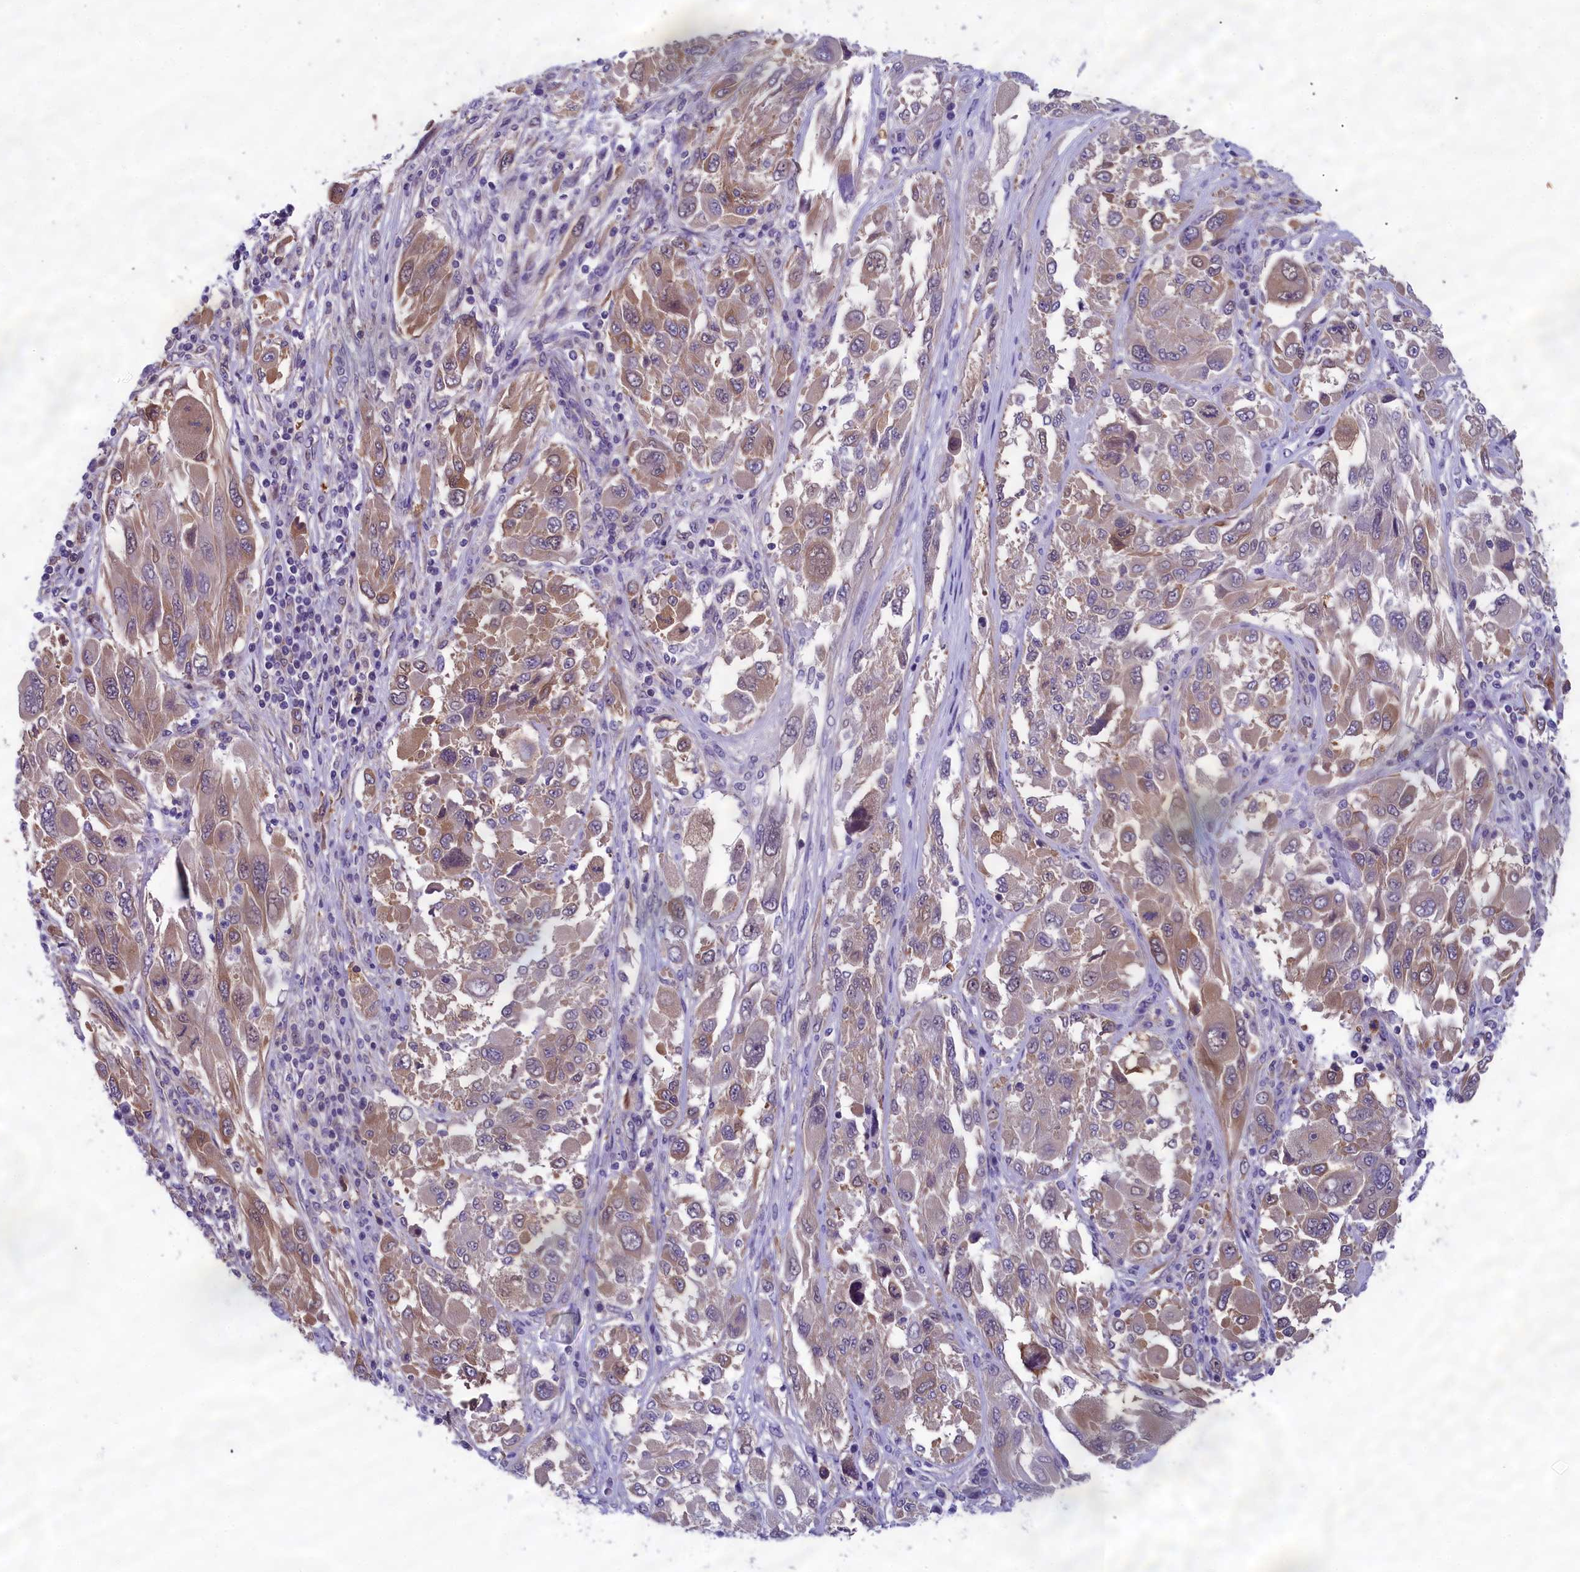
{"staining": {"intensity": "weak", "quantity": "25%-75%", "location": "cytoplasmic/membranous"}, "tissue": "melanoma", "cell_type": "Tumor cells", "image_type": "cancer", "snomed": [{"axis": "morphology", "description": "Malignant melanoma, NOS"}, {"axis": "topography", "description": "Skin"}], "caption": "Human melanoma stained with a protein marker displays weak staining in tumor cells.", "gene": "ABCC8", "patient": {"sex": "female", "age": 91}}